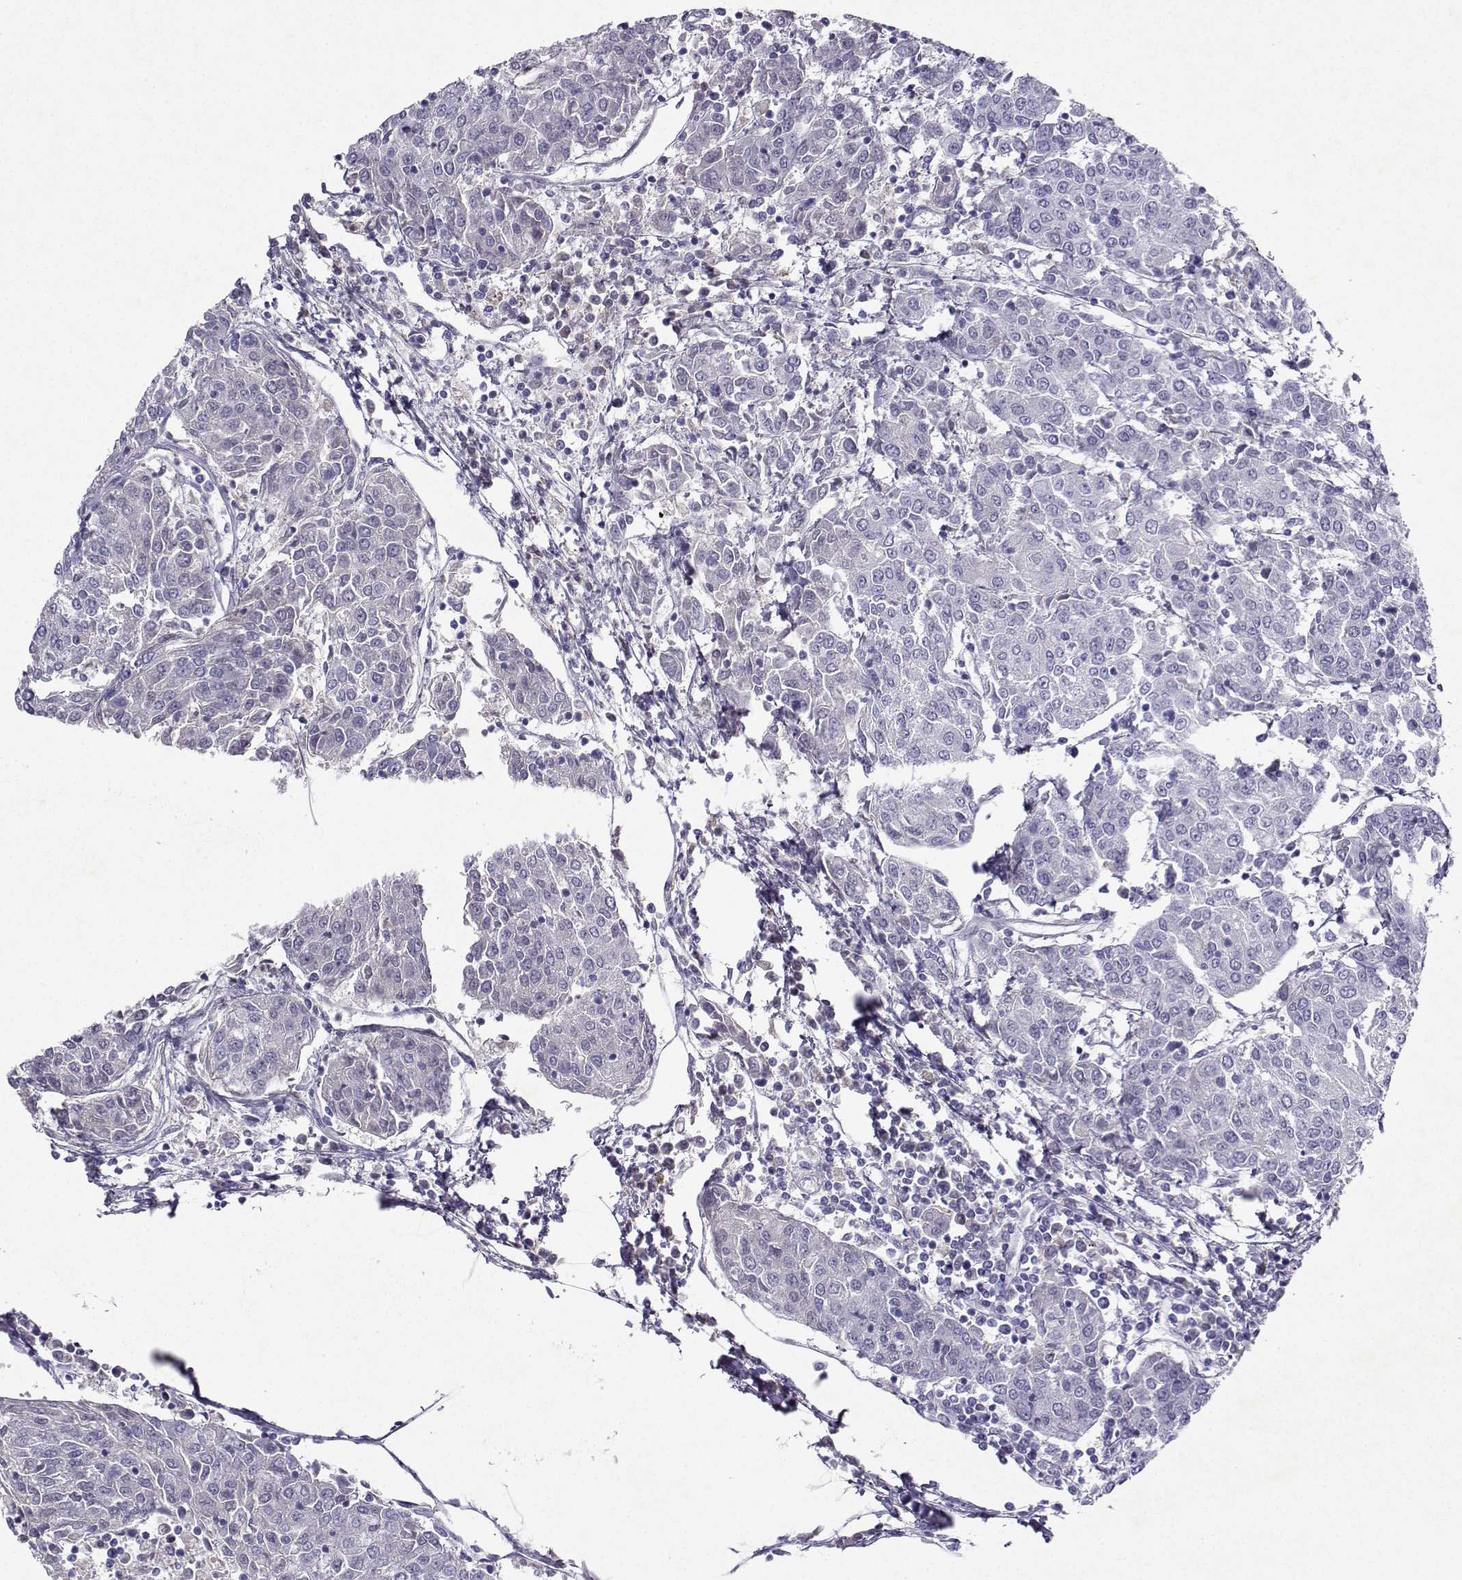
{"staining": {"intensity": "negative", "quantity": "none", "location": "none"}, "tissue": "urothelial cancer", "cell_type": "Tumor cells", "image_type": "cancer", "snomed": [{"axis": "morphology", "description": "Urothelial carcinoma, High grade"}, {"axis": "topography", "description": "Urinary bladder"}], "caption": "Tumor cells show no significant protein expression in urothelial cancer.", "gene": "GRIK4", "patient": {"sex": "female", "age": 85}}